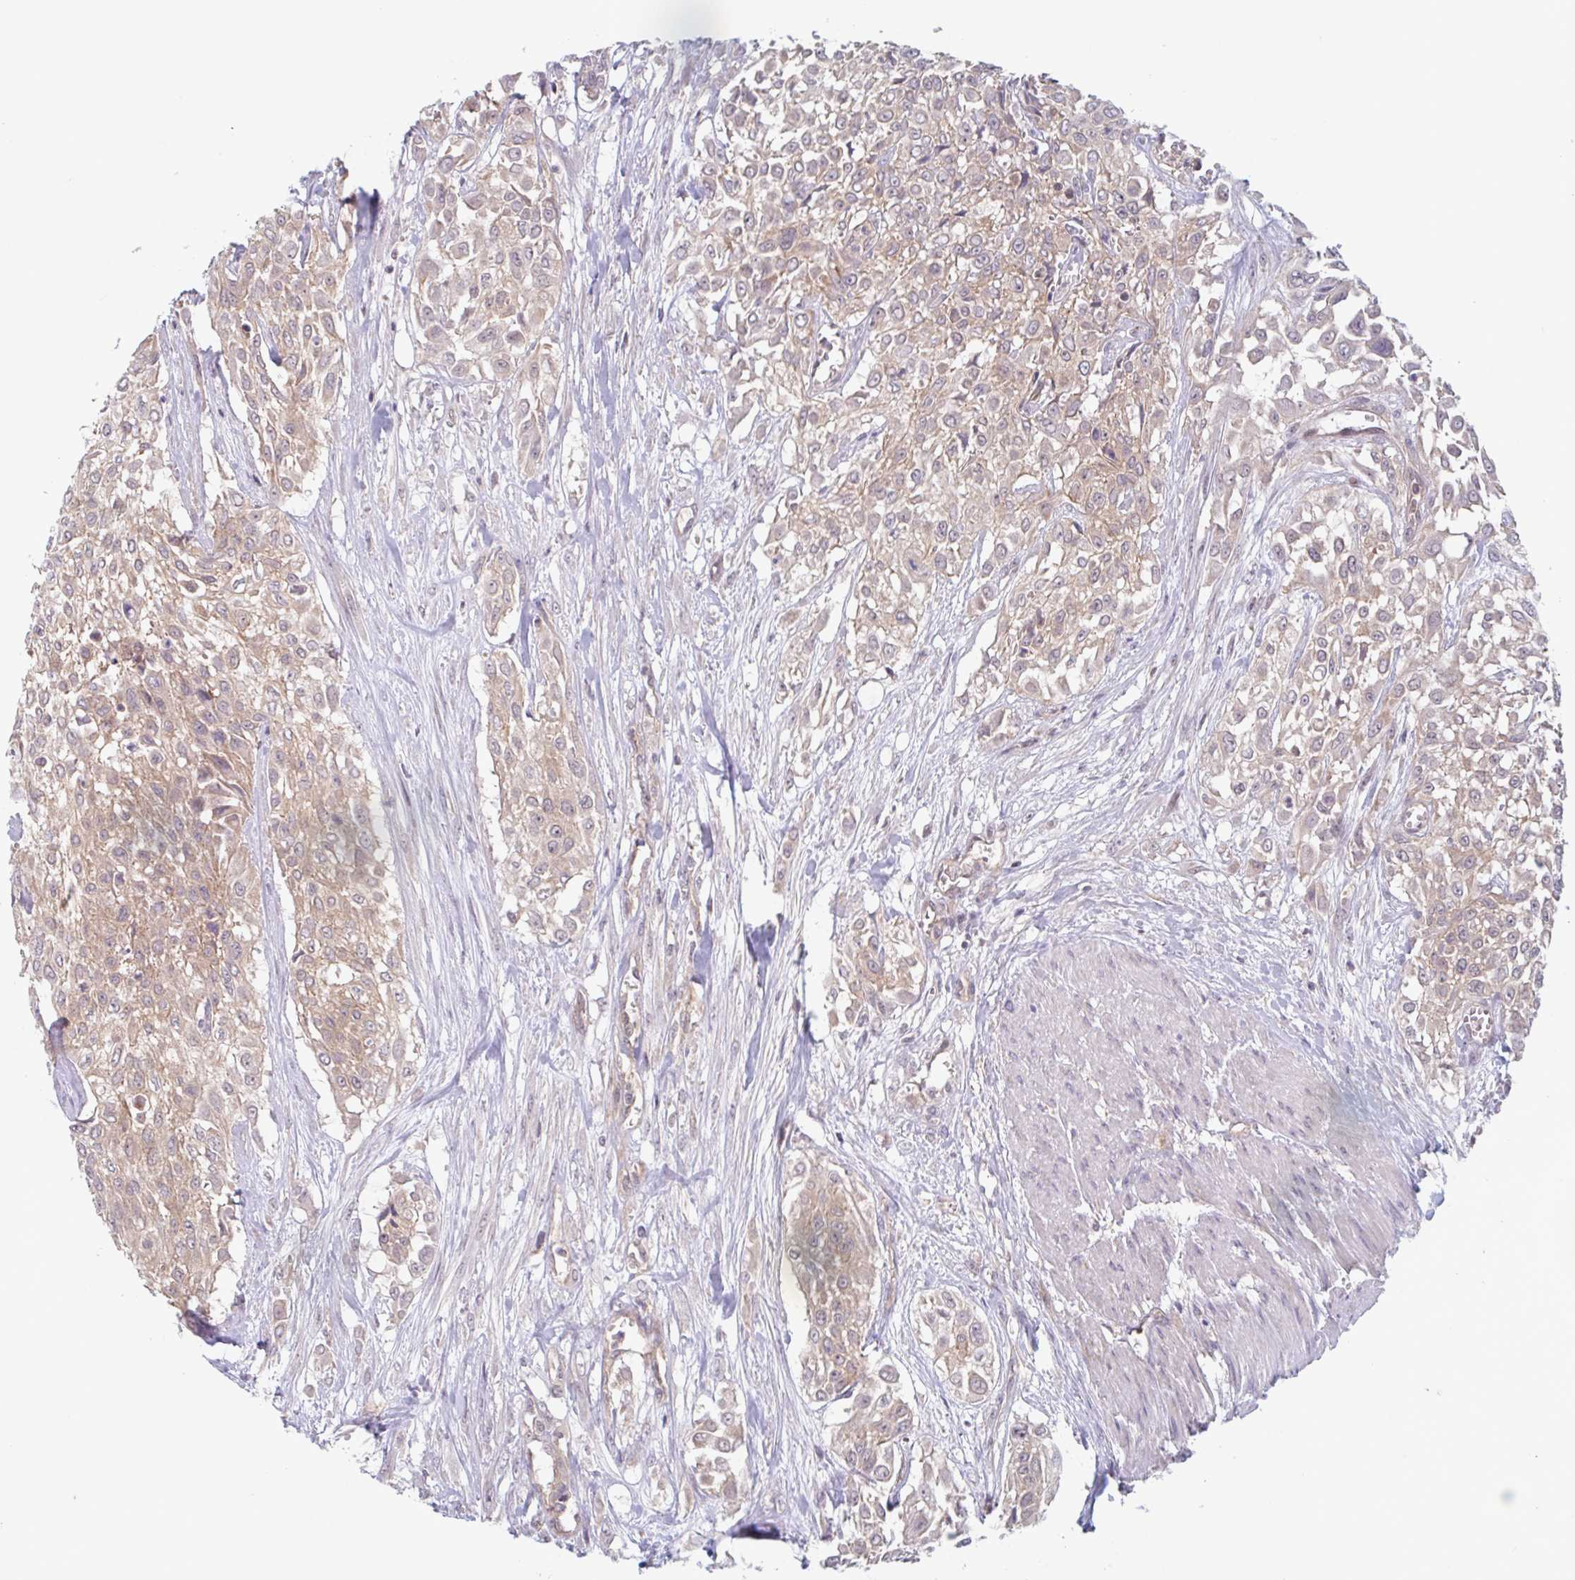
{"staining": {"intensity": "weak", "quantity": ">75%", "location": "cytoplasmic/membranous"}, "tissue": "urothelial cancer", "cell_type": "Tumor cells", "image_type": "cancer", "snomed": [{"axis": "morphology", "description": "Urothelial carcinoma, High grade"}, {"axis": "topography", "description": "Urinary bladder"}], "caption": "Approximately >75% of tumor cells in human urothelial carcinoma (high-grade) show weak cytoplasmic/membranous protein expression as visualized by brown immunohistochemical staining.", "gene": "SURF1", "patient": {"sex": "male", "age": 57}}